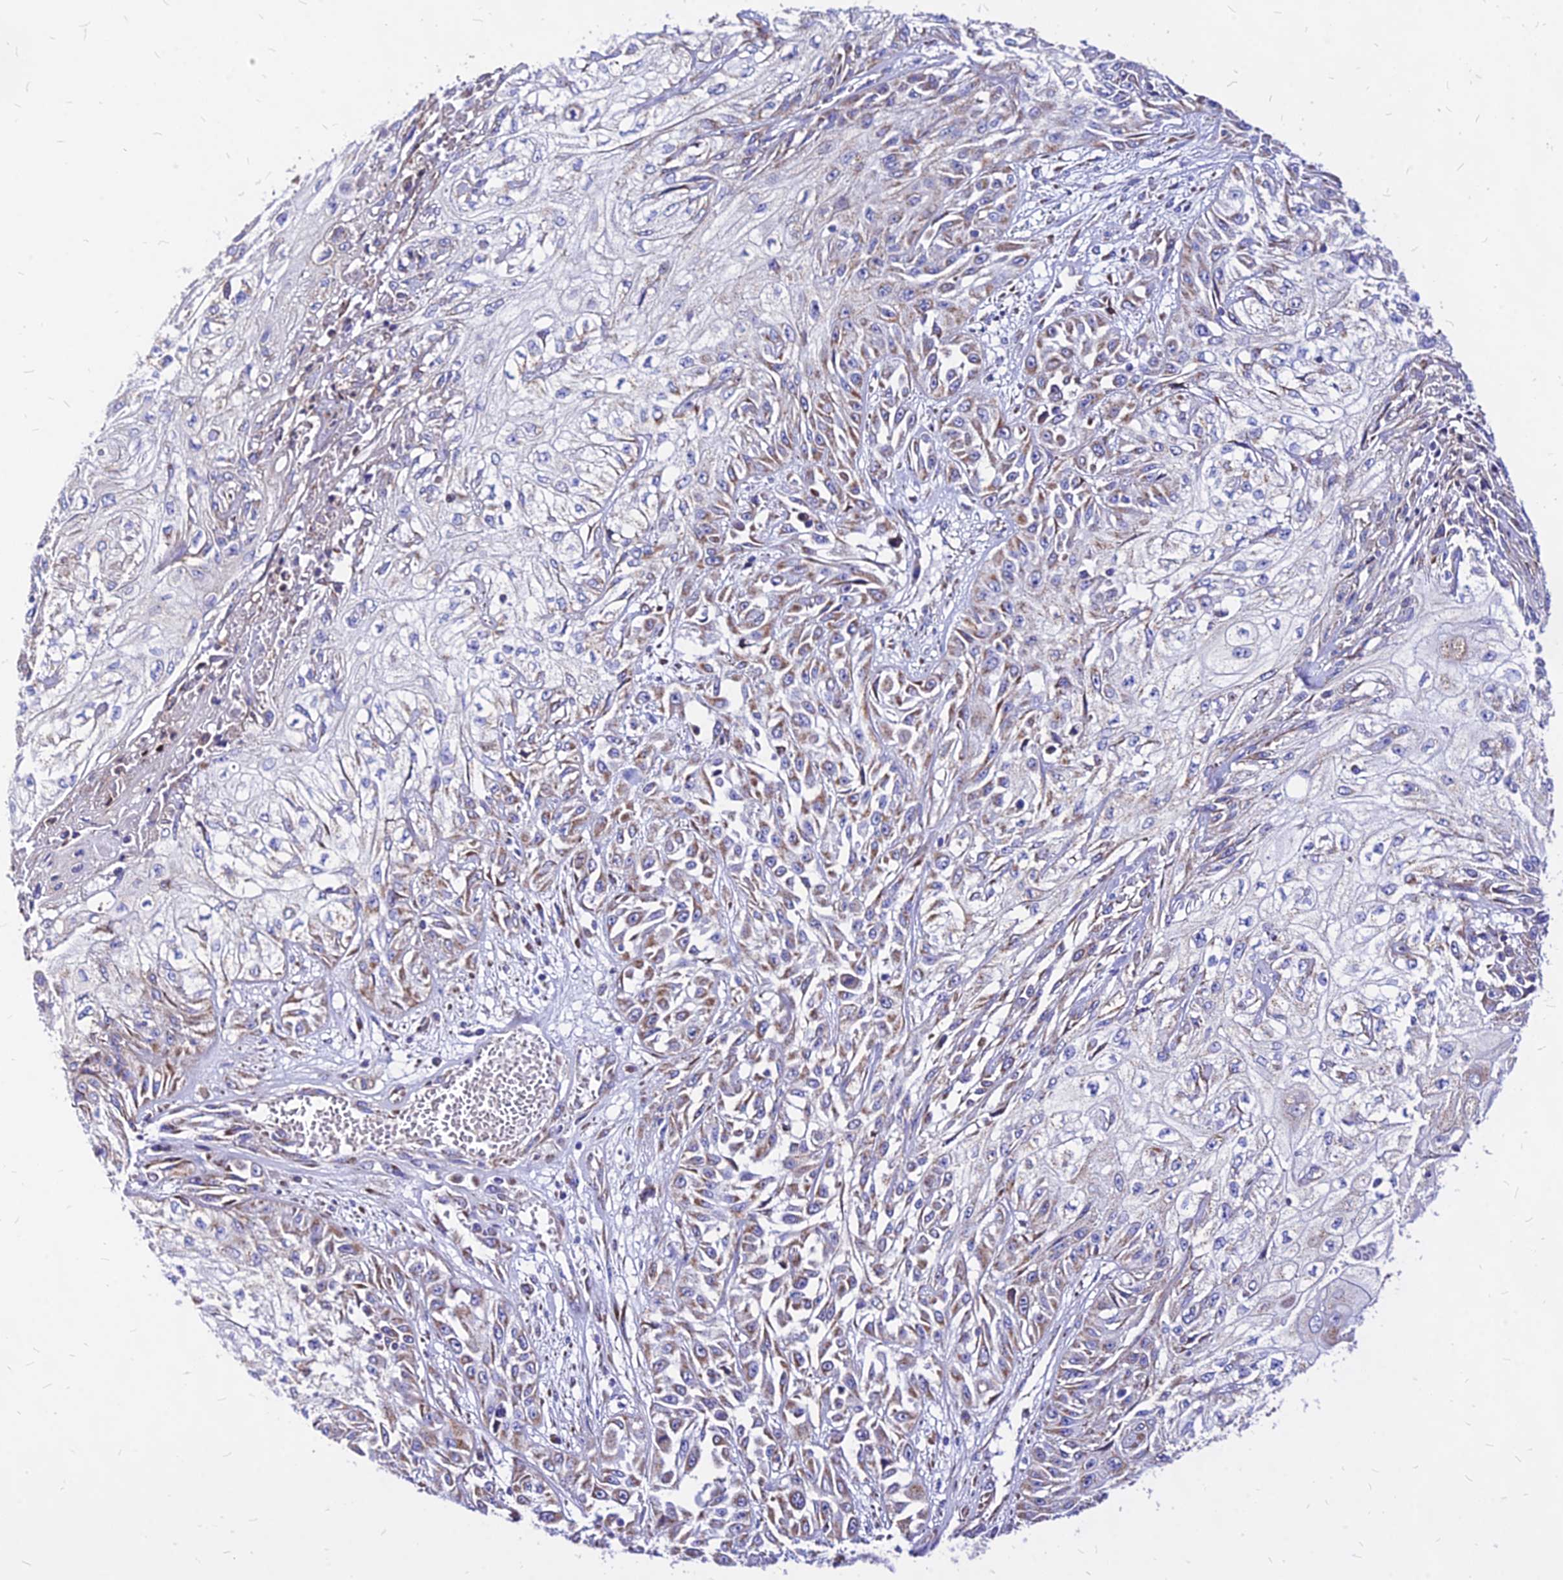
{"staining": {"intensity": "weak", "quantity": "25%-75%", "location": "cytoplasmic/membranous"}, "tissue": "skin cancer", "cell_type": "Tumor cells", "image_type": "cancer", "snomed": [{"axis": "morphology", "description": "Squamous cell carcinoma, NOS"}, {"axis": "morphology", "description": "Squamous cell carcinoma, metastatic, NOS"}, {"axis": "topography", "description": "Skin"}, {"axis": "topography", "description": "Lymph node"}], "caption": "Skin cancer (squamous cell carcinoma) stained with IHC reveals weak cytoplasmic/membranous staining in approximately 25%-75% of tumor cells.", "gene": "MRPL3", "patient": {"sex": "male", "age": 75}}